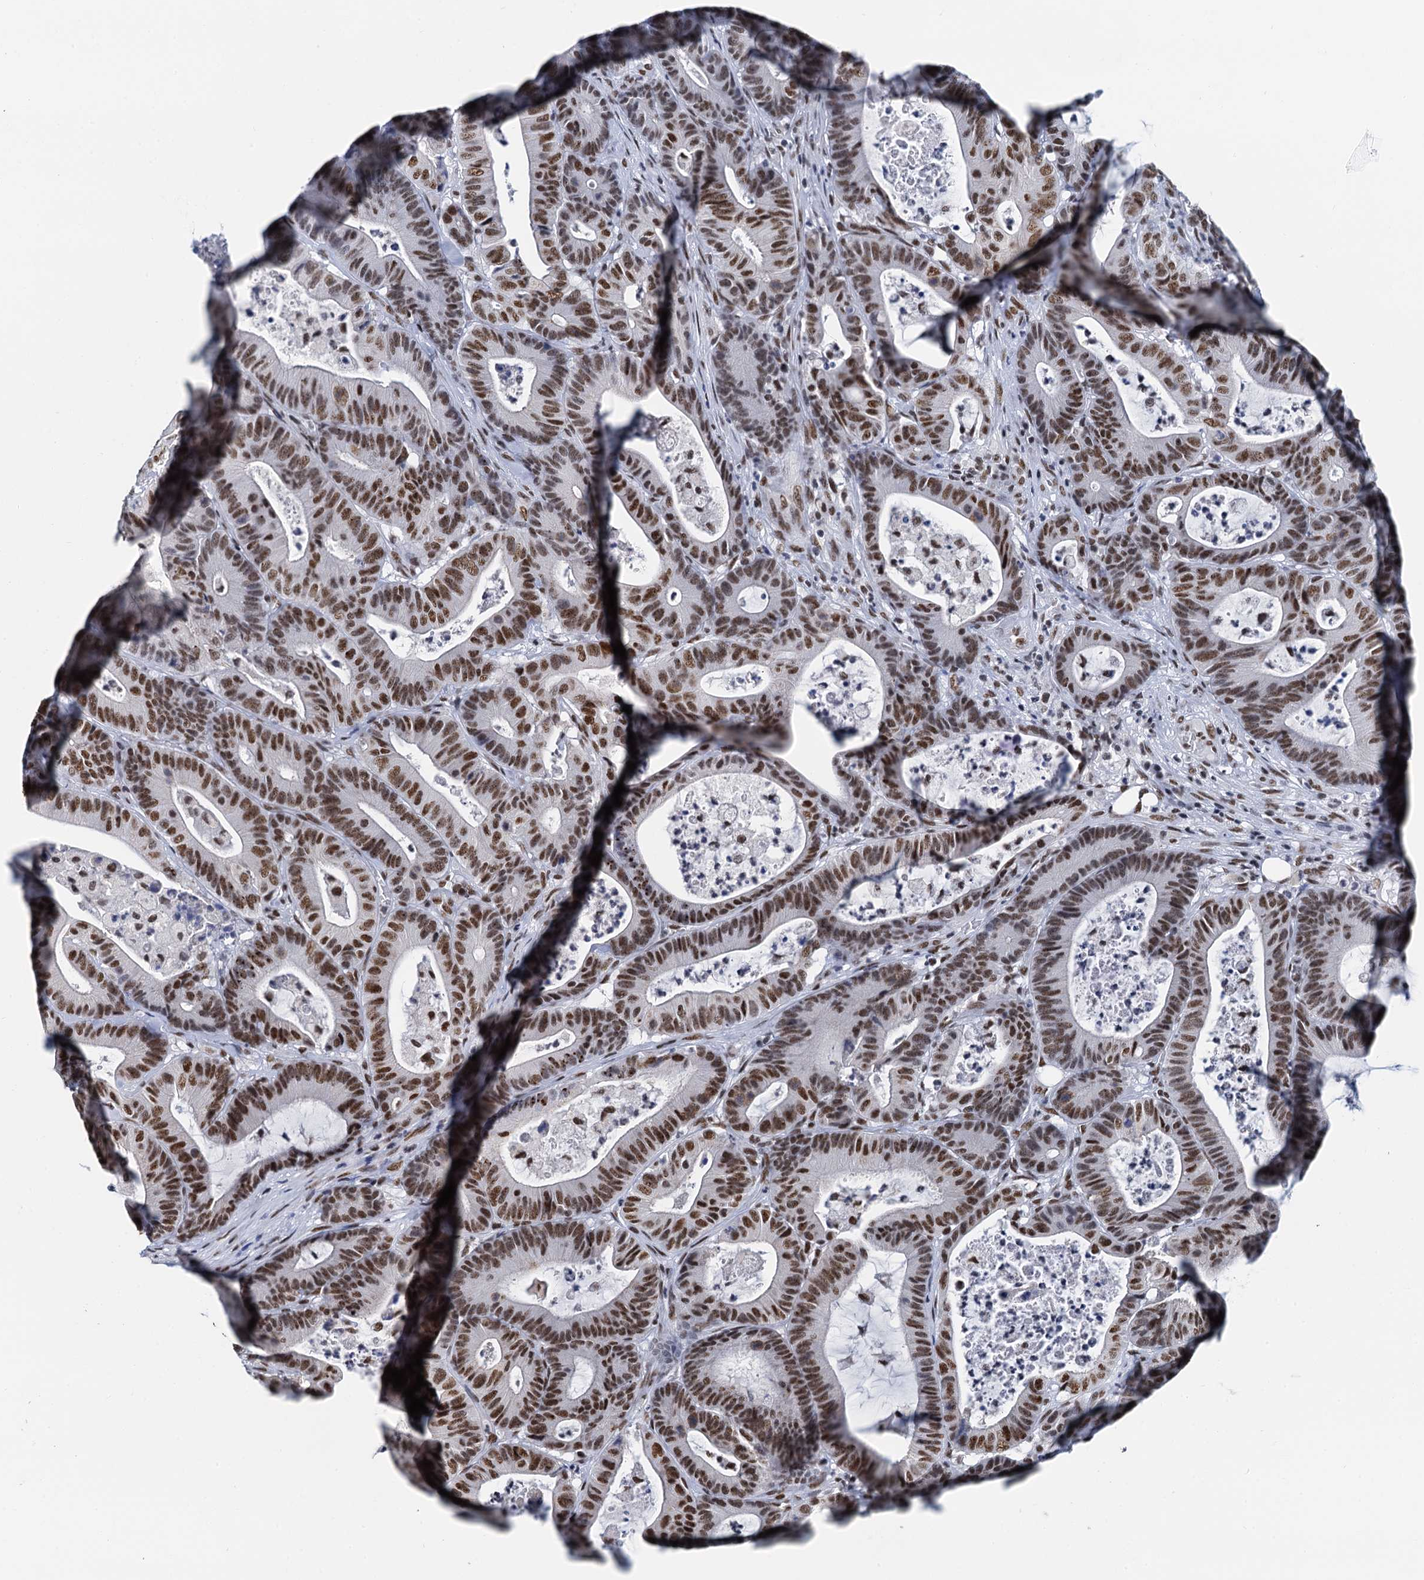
{"staining": {"intensity": "moderate", "quantity": ">75%", "location": "nuclear"}, "tissue": "colorectal cancer", "cell_type": "Tumor cells", "image_type": "cancer", "snomed": [{"axis": "morphology", "description": "Adenocarcinoma, NOS"}, {"axis": "topography", "description": "Colon"}], "caption": "A brown stain highlights moderate nuclear expression of a protein in colorectal adenocarcinoma tumor cells. The staining was performed using DAB (3,3'-diaminobenzidine) to visualize the protein expression in brown, while the nuclei were stained in blue with hematoxylin (Magnification: 20x).", "gene": "SLTM", "patient": {"sex": "female", "age": 84}}